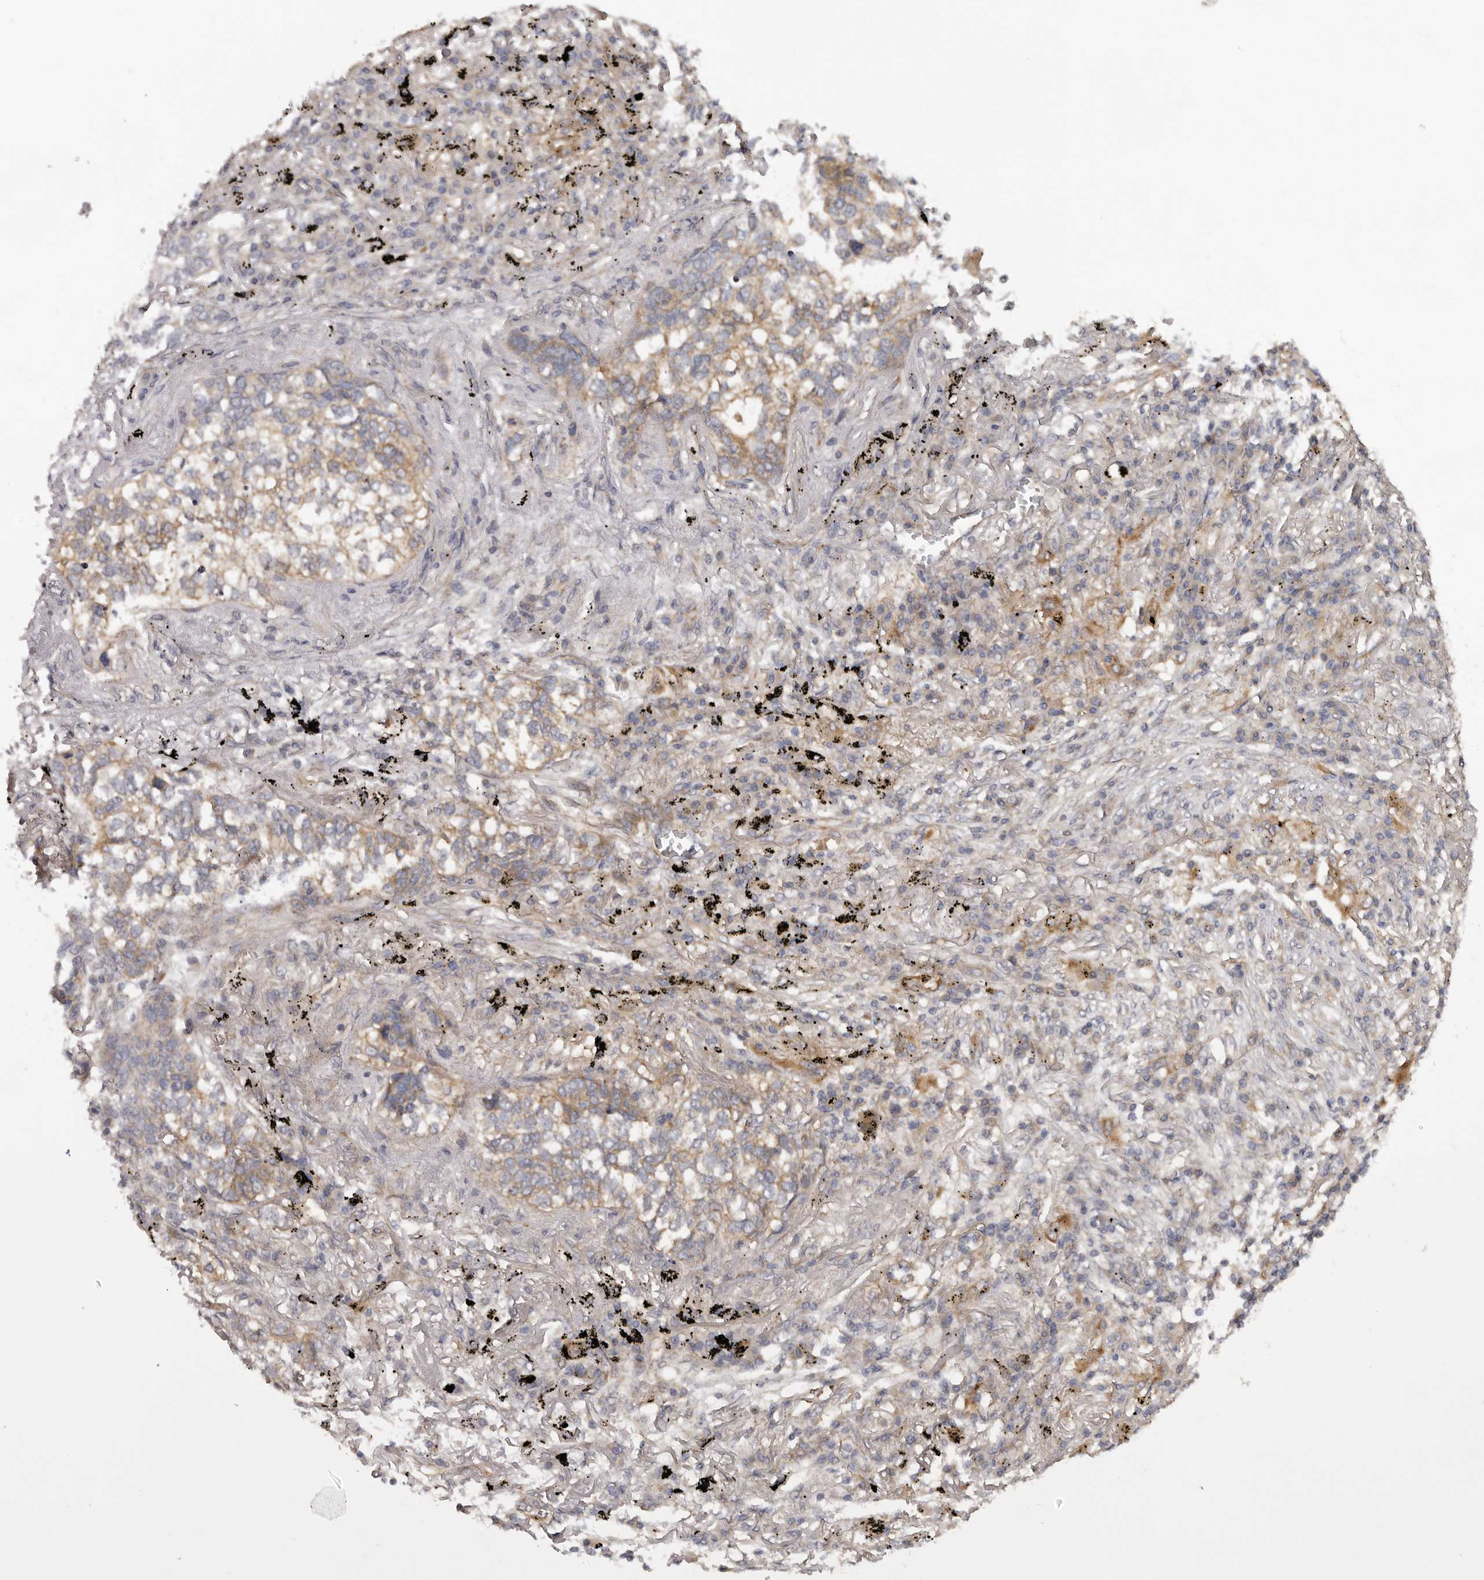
{"staining": {"intensity": "weak", "quantity": "25%-75%", "location": "cytoplasmic/membranous"}, "tissue": "lung cancer", "cell_type": "Tumor cells", "image_type": "cancer", "snomed": [{"axis": "morphology", "description": "Squamous cell carcinoma, NOS"}, {"axis": "topography", "description": "Lung"}], "caption": "IHC histopathology image of lung cancer (squamous cell carcinoma) stained for a protein (brown), which displays low levels of weak cytoplasmic/membranous staining in approximately 25%-75% of tumor cells.", "gene": "HINT3", "patient": {"sex": "female", "age": 63}}